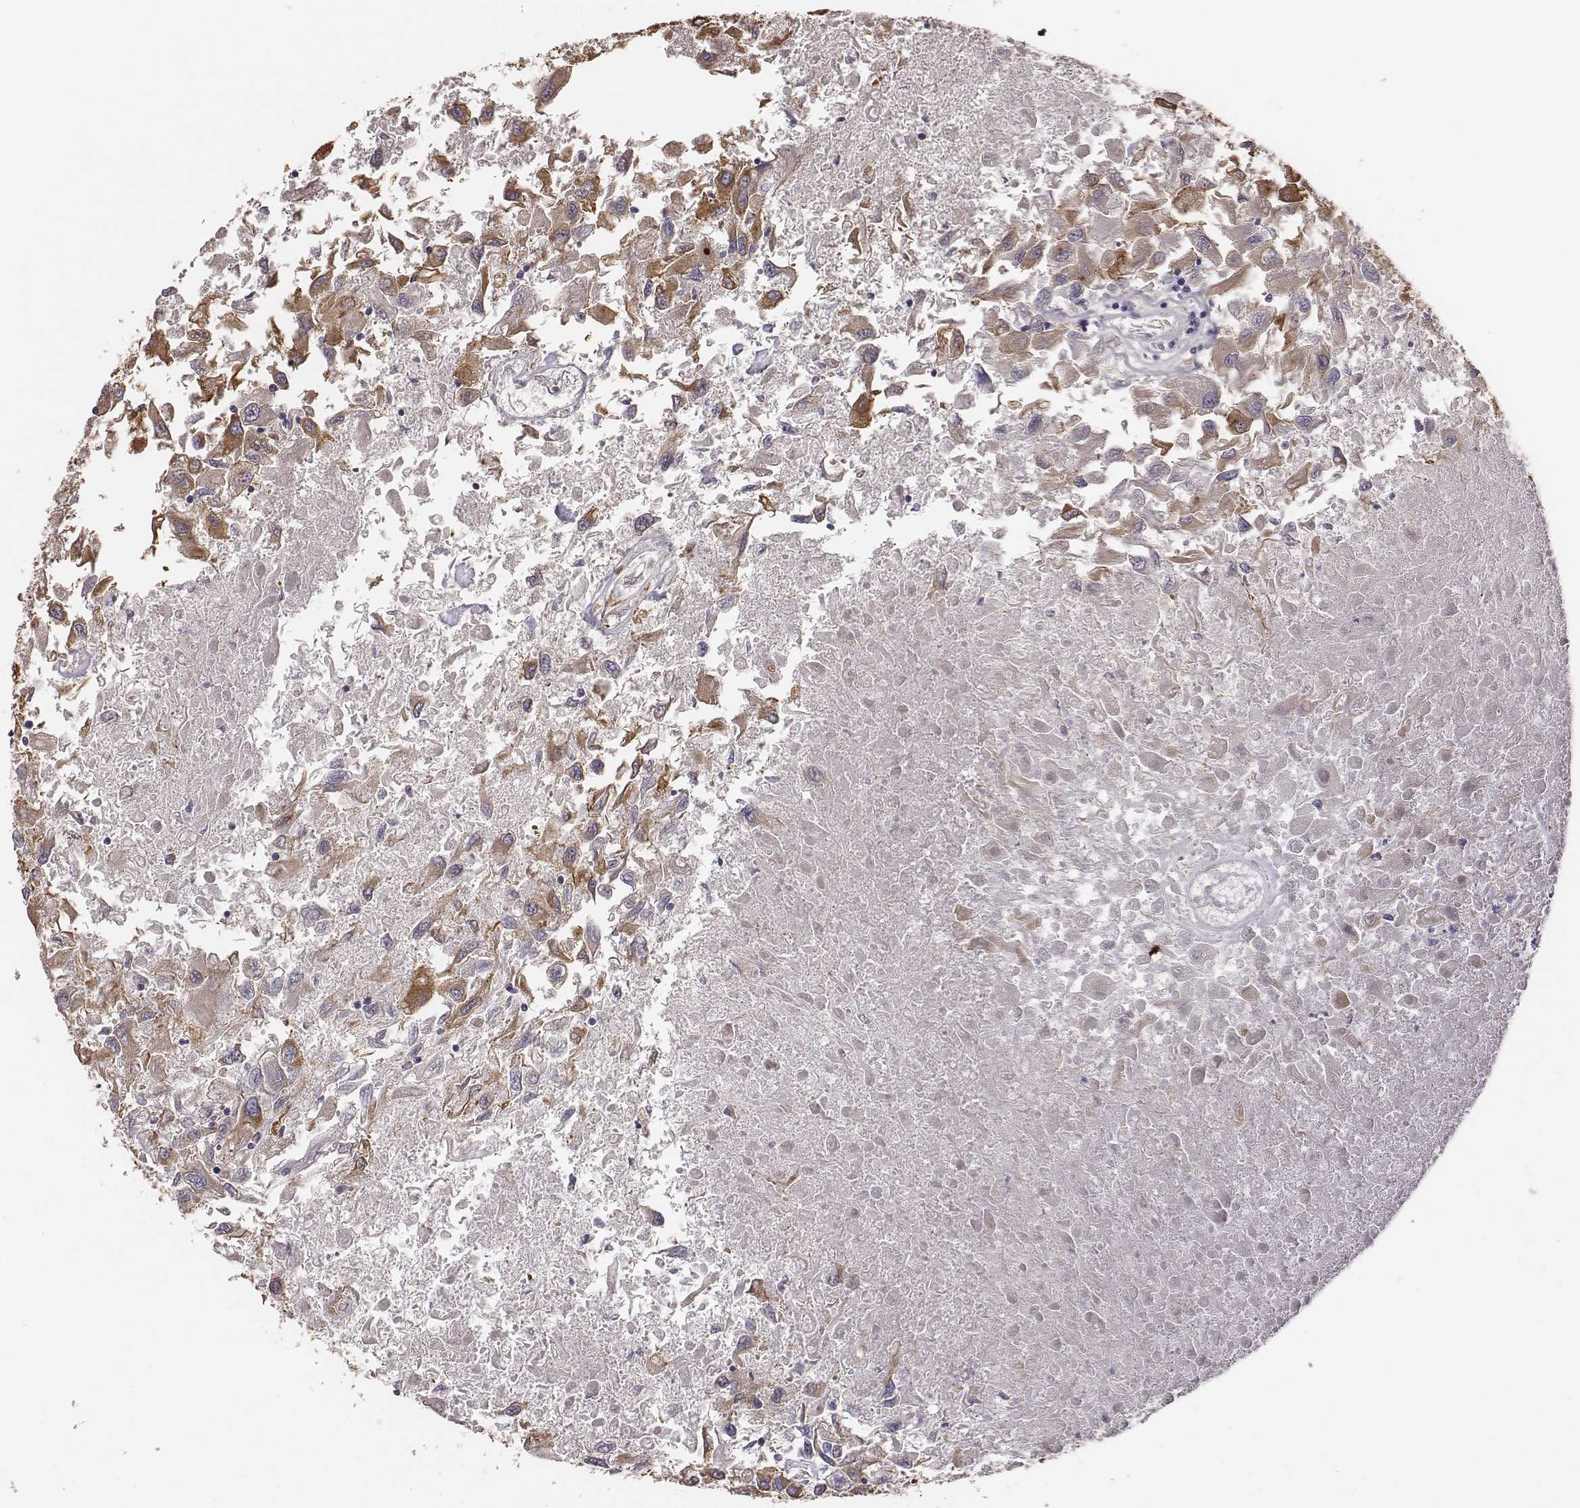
{"staining": {"intensity": "moderate", "quantity": "25%-75%", "location": "cytoplasmic/membranous"}, "tissue": "renal cancer", "cell_type": "Tumor cells", "image_type": "cancer", "snomed": [{"axis": "morphology", "description": "Adenocarcinoma, NOS"}, {"axis": "topography", "description": "Kidney"}], "caption": "Renal cancer stained with immunohistochemistry displays moderate cytoplasmic/membranous positivity in approximately 25%-75% of tumor cells.", "gene": "HAVCR1", "patient": {"sex": "female", "age": 76}}